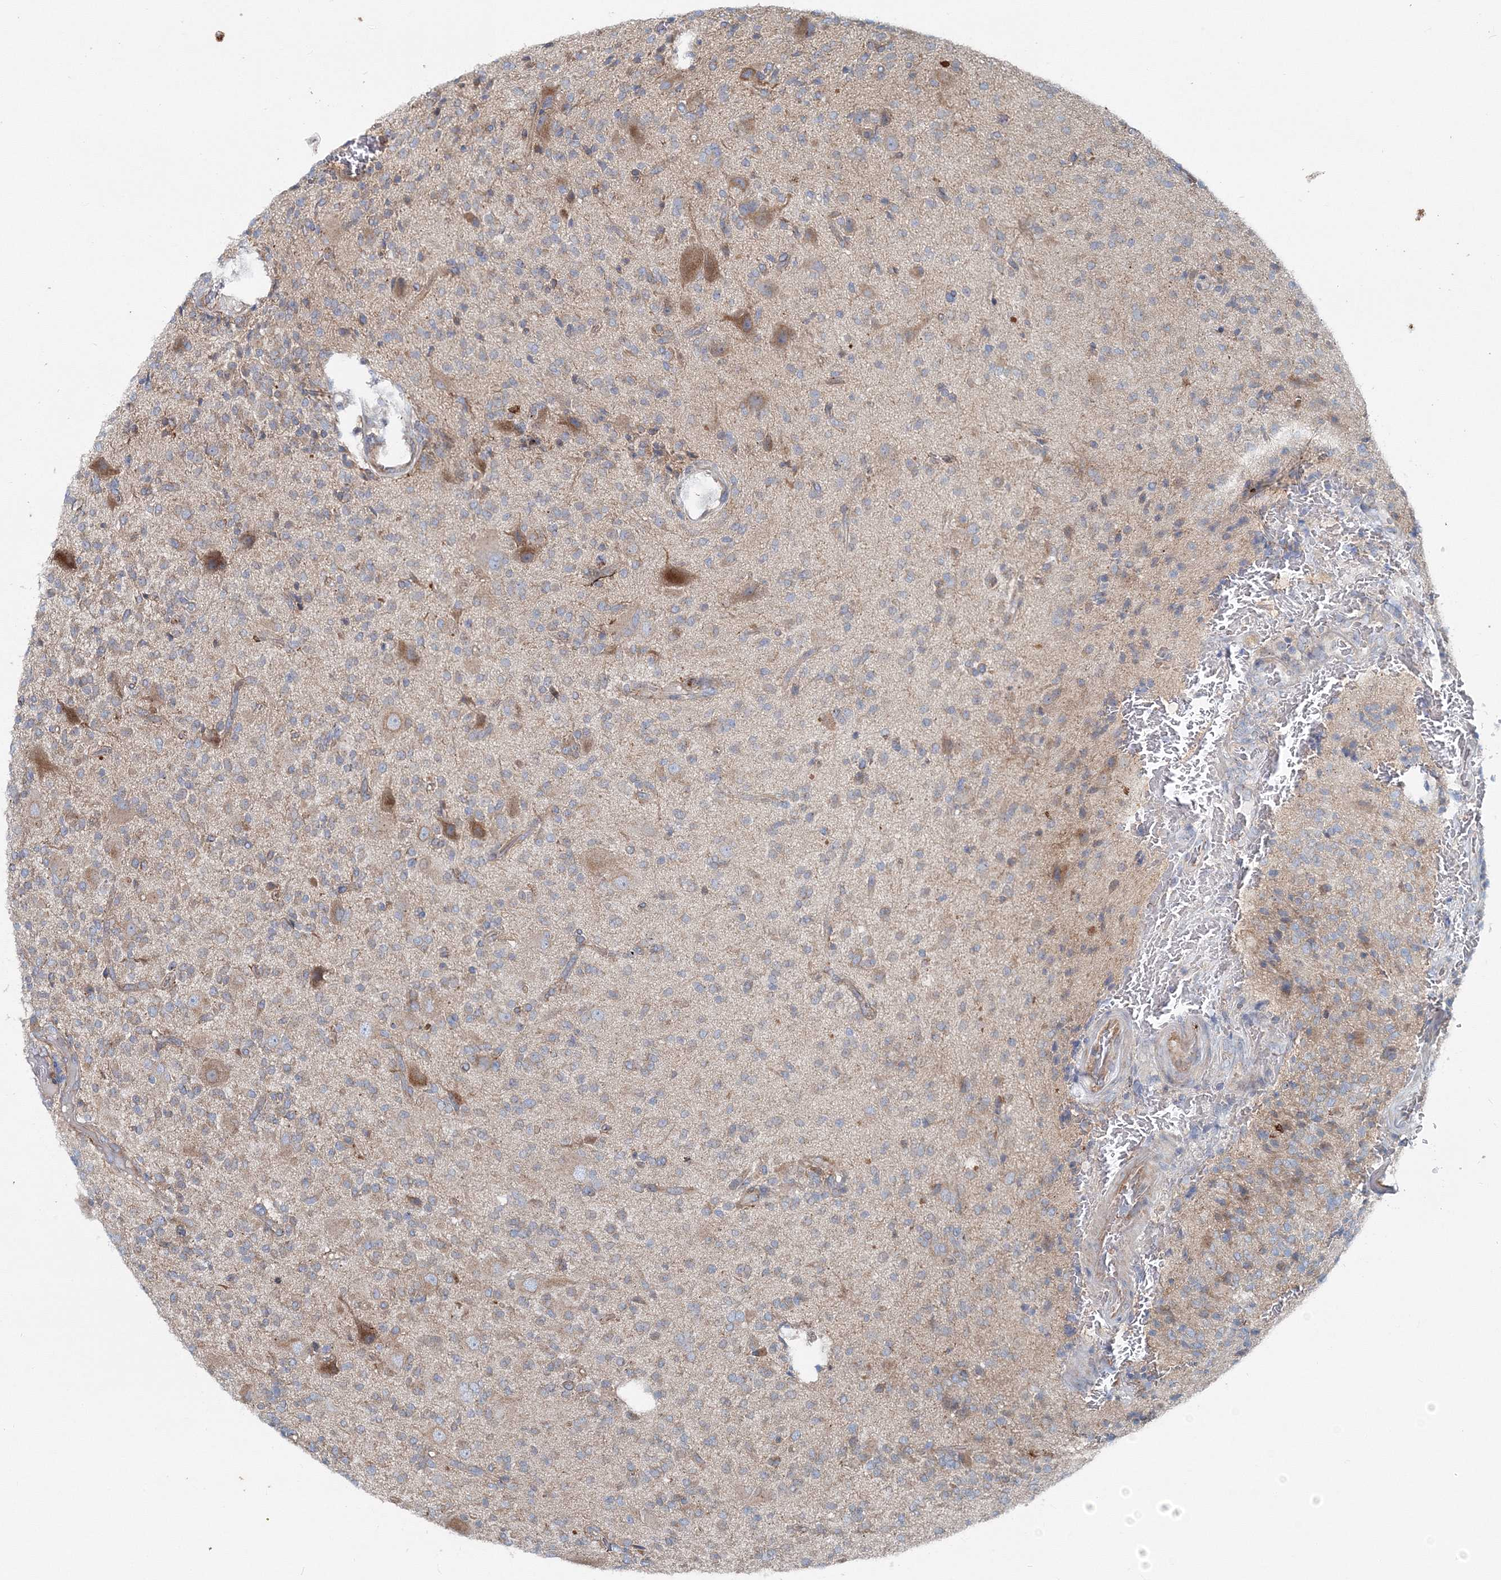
{"staining": {"intensity": "weak", "quantity": "<25%", "location": "cytoplasmic/membranous"}, "tissue": "glioma", "cell_type": "Tumor cells", "image_type": "cancer", "snomed": [{"axis": "morphology", "description": "Glioma, malignant, High grade"}, {"axis": "topography", "description": "Brain"}], "caption": "Immunohistochemistry (IHC) of glioma demonstrates no positivity in tumor cells. The staining was performed using DAB (3,3'-diaminobenzidine) to visualize the protein expression in brown, while the nuclei were stained in blue with hematoxylin (Magnification: 20x).", "gene": "MPHOSPH9", "patient": {"sex": "male", "age": 34}}